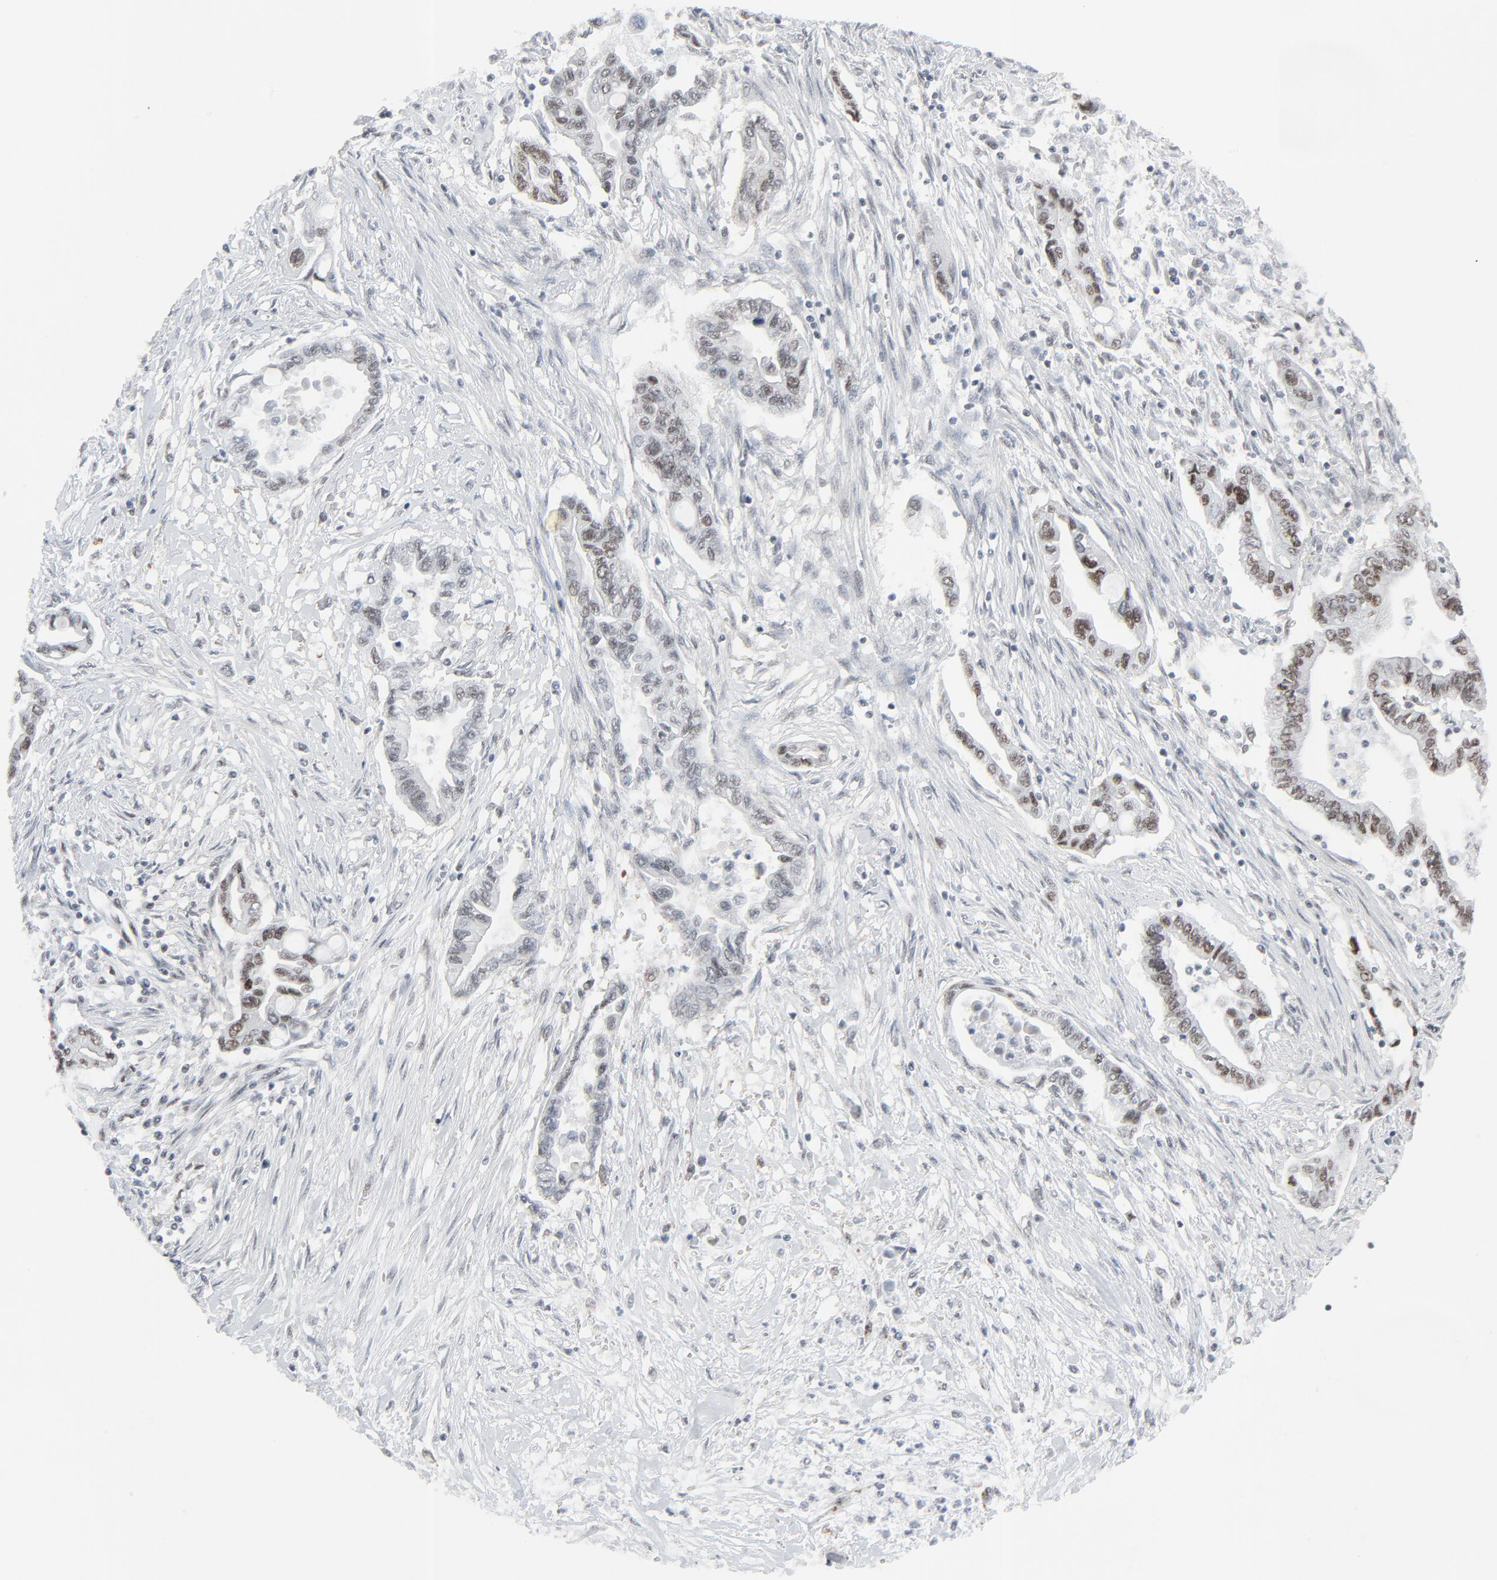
{"staining": {"intensity": "weak", "quantity": "25%-75%", "location": "nuclear"}, "tissue": "pancreatic cancer", "cell_type": "Tumor cells", "image_type": "cancer", "snomed": [{"axis": "morphology", "description": "Adenocarcinoma, NOS"}, {"axis": "topography", "description": "Pancreas"}], "caption": "Pancreatic adenocarcinoma was stained to show a protein in brown. There is low levels of weak nuclear staining in approximately 25%-75% of tumor cells.", "gene": "FBXO28", "patient": {"sex": "female", "age": 57}}